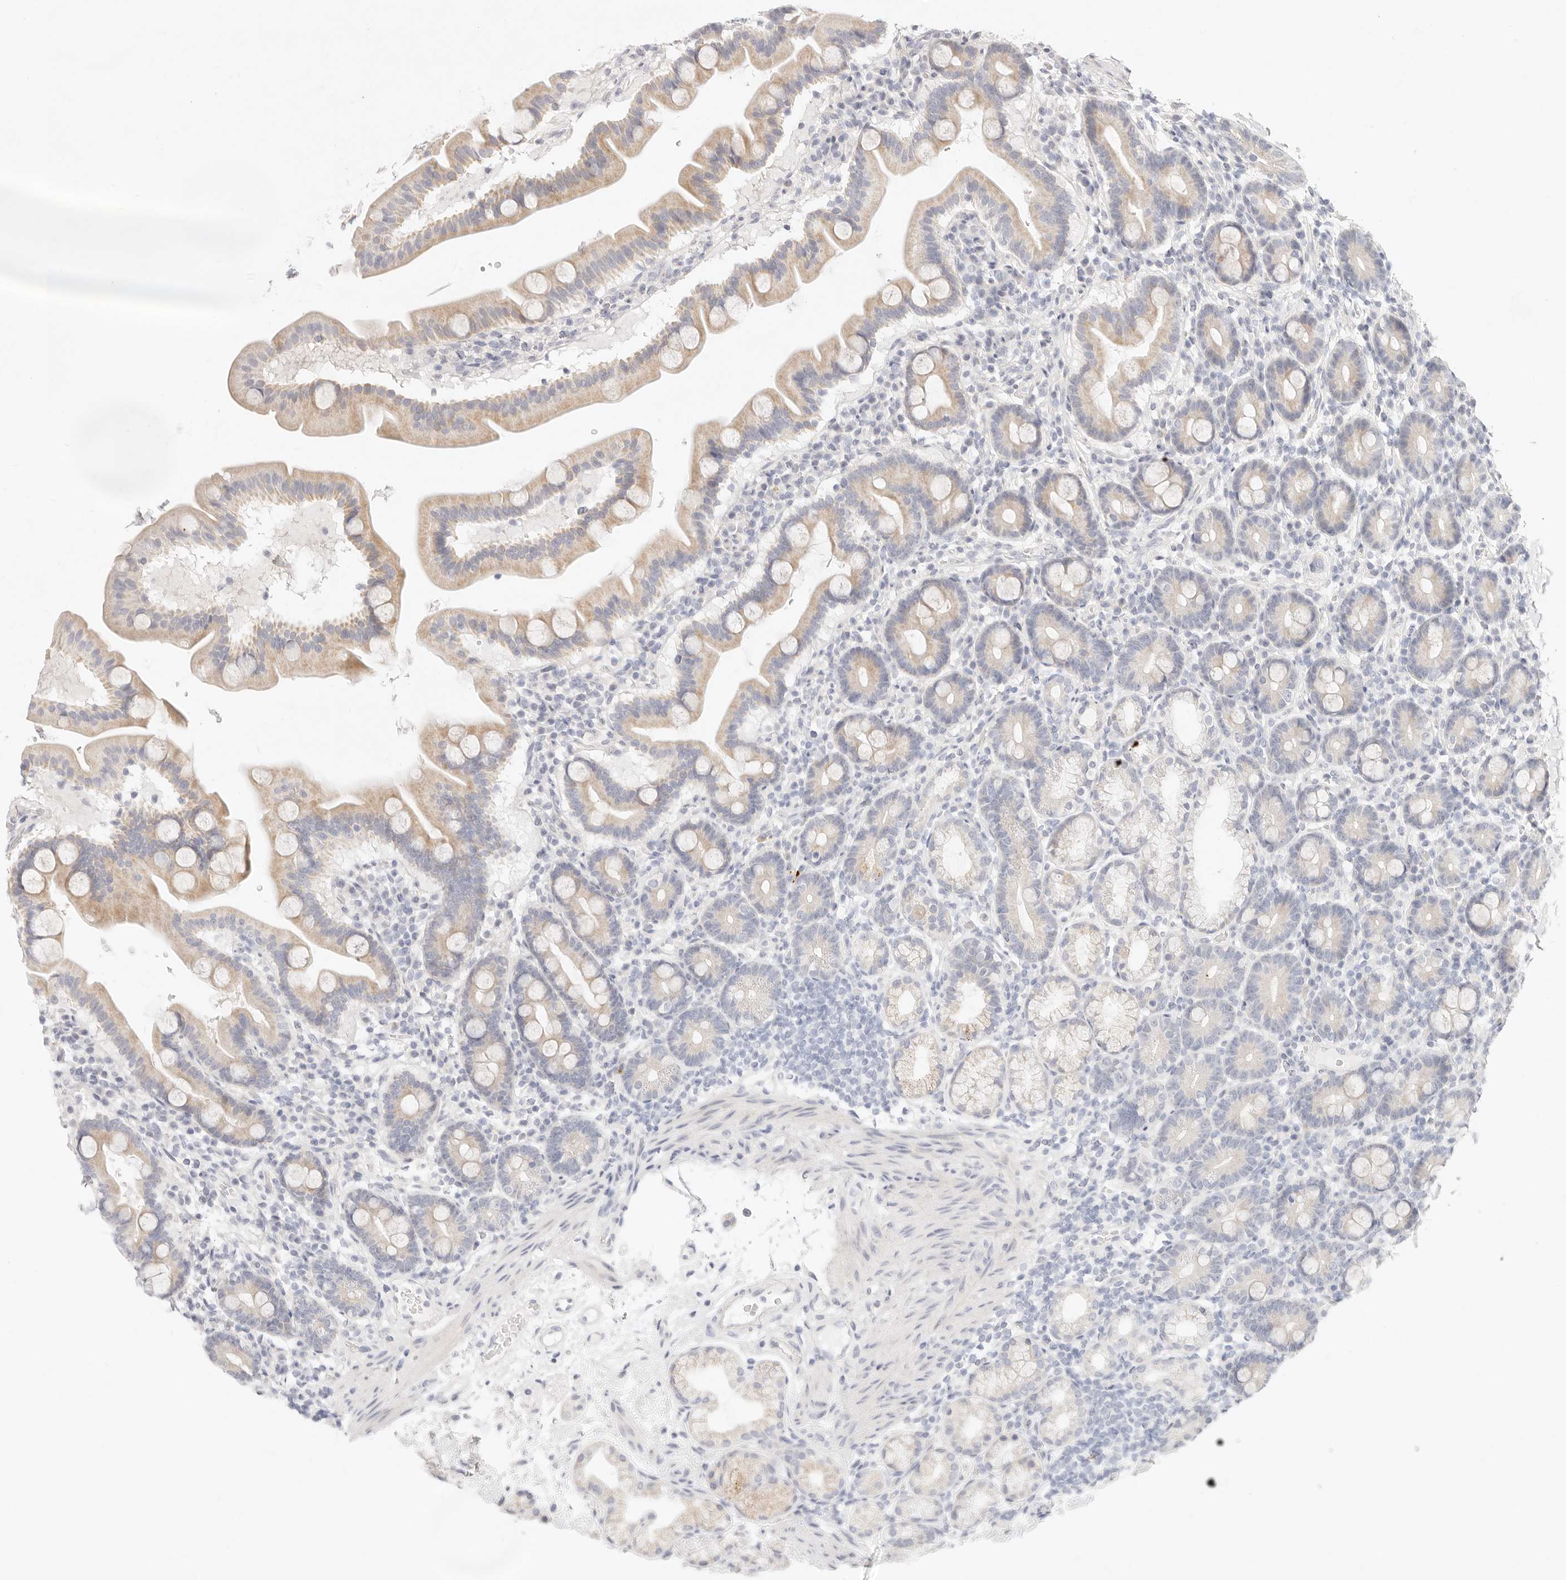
{"staining": {"intensity": "moderate", "quantity": "25%-75%", "location": "cytoplasmic/membranous"}, "tissue": "duodenum", "cell_type": "Glandular cells", "image_type": "normal", "snomed": [{"axis": "morphology", "description": "Normal tissue, NOS"}, {"axis": "topography", "description": "Duodenum"}], "caption": "Protein staining of unremarkable duodenum displays moderate cytoplasmic/membranous staining in approximately 25%-75% of glandular cells.", "gene": "GPR156", "patient": {"sex": "male", "age": 54}}